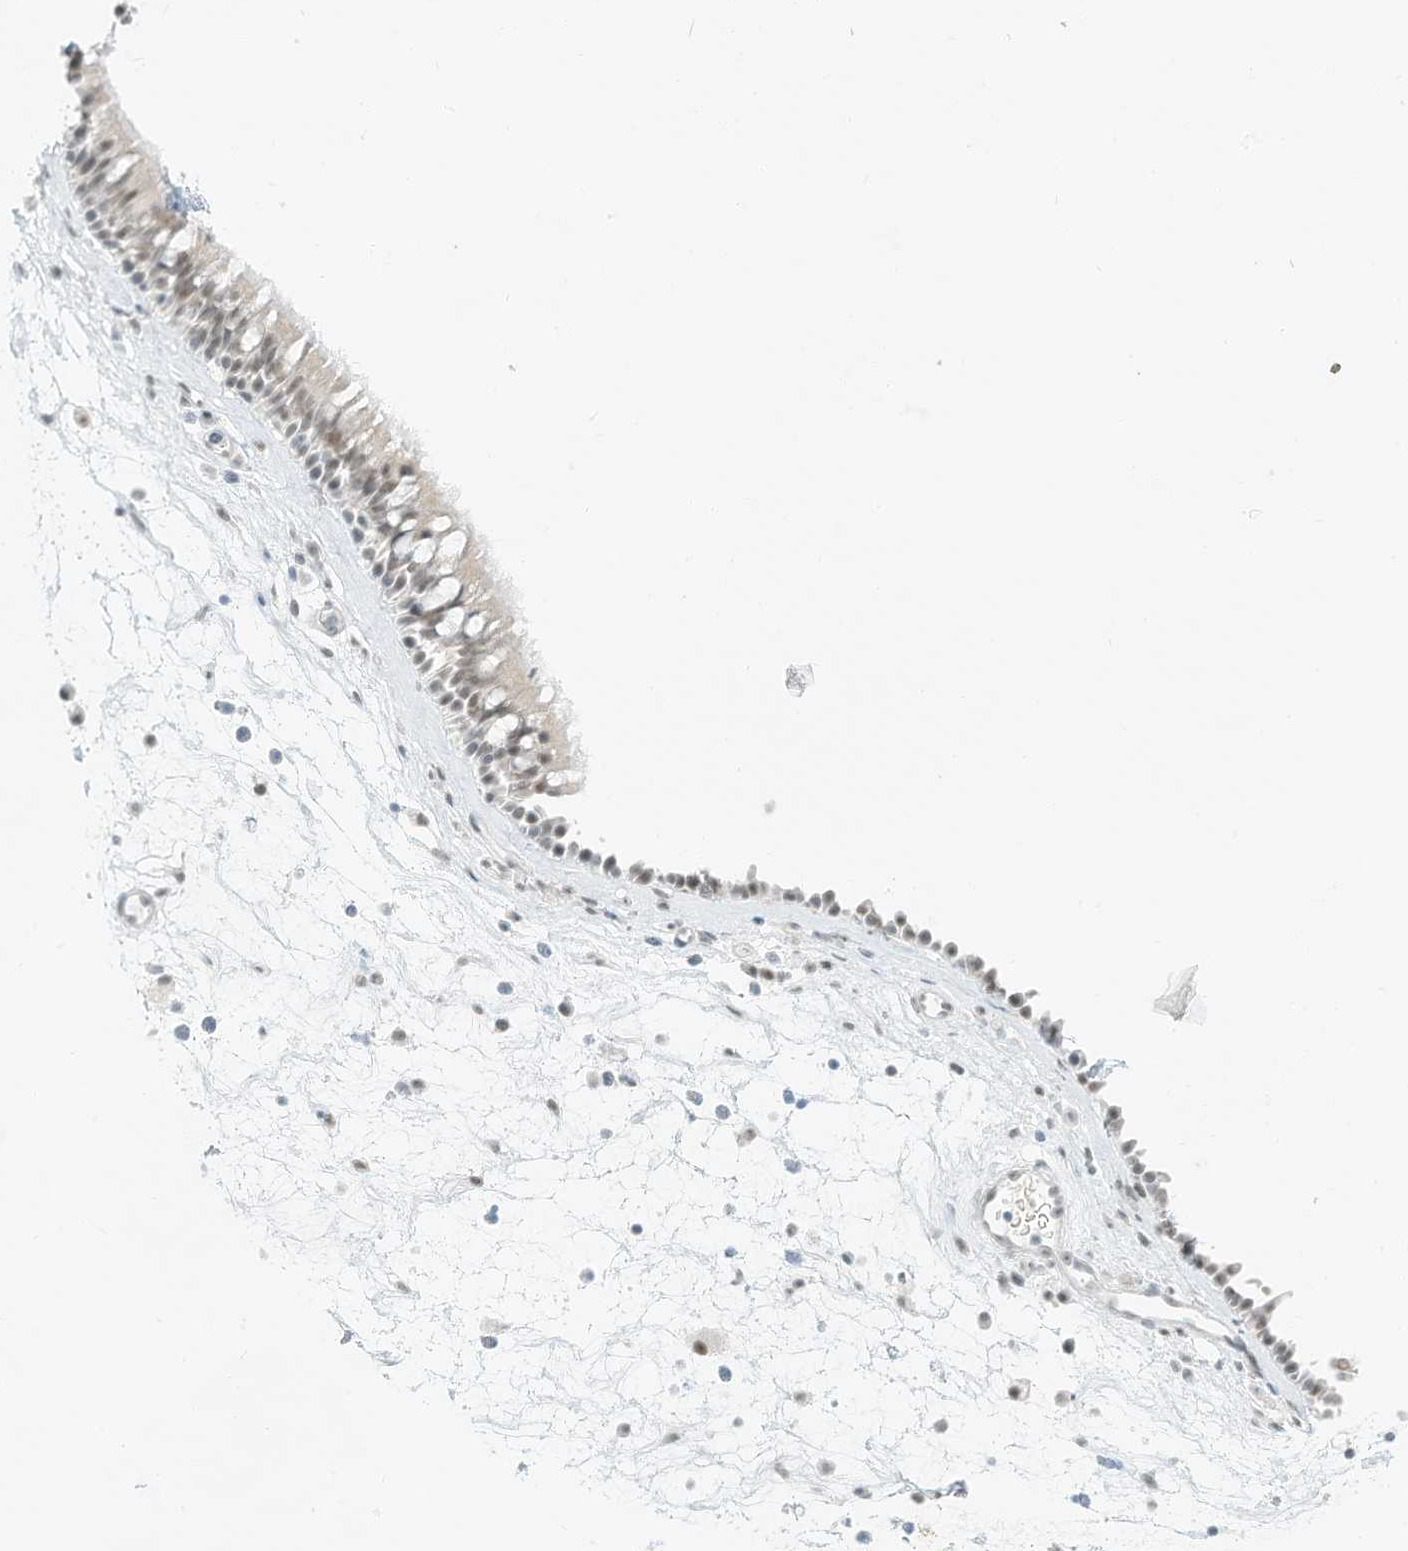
{"staining": {"intensity": "weak", "quantity": "25%-75%", "location": "nuclear"}, "tissue": "nasopharynx", "cell_type": "Respiratory epithelial cells", "image_type": "normal", "snomed": [{"axis": "morphology", "description": "Normal tissue, NOS"}, {"axis": "morphology", "description": "Inflammation, NOS"}, {"axis": "morphology", "description": "Malignant melanoma, Metastatic site"}, {"axis": "topography", "description": "Nasopharynx"}], "caption": "Weak nuclear positivity for a protein is present in about 25%-75% of respiratory epithelial cells of normal nasopharynx using immunohistochemistry.", "gene": "PGC", "patient": {"sex": "male", "age": 70}}